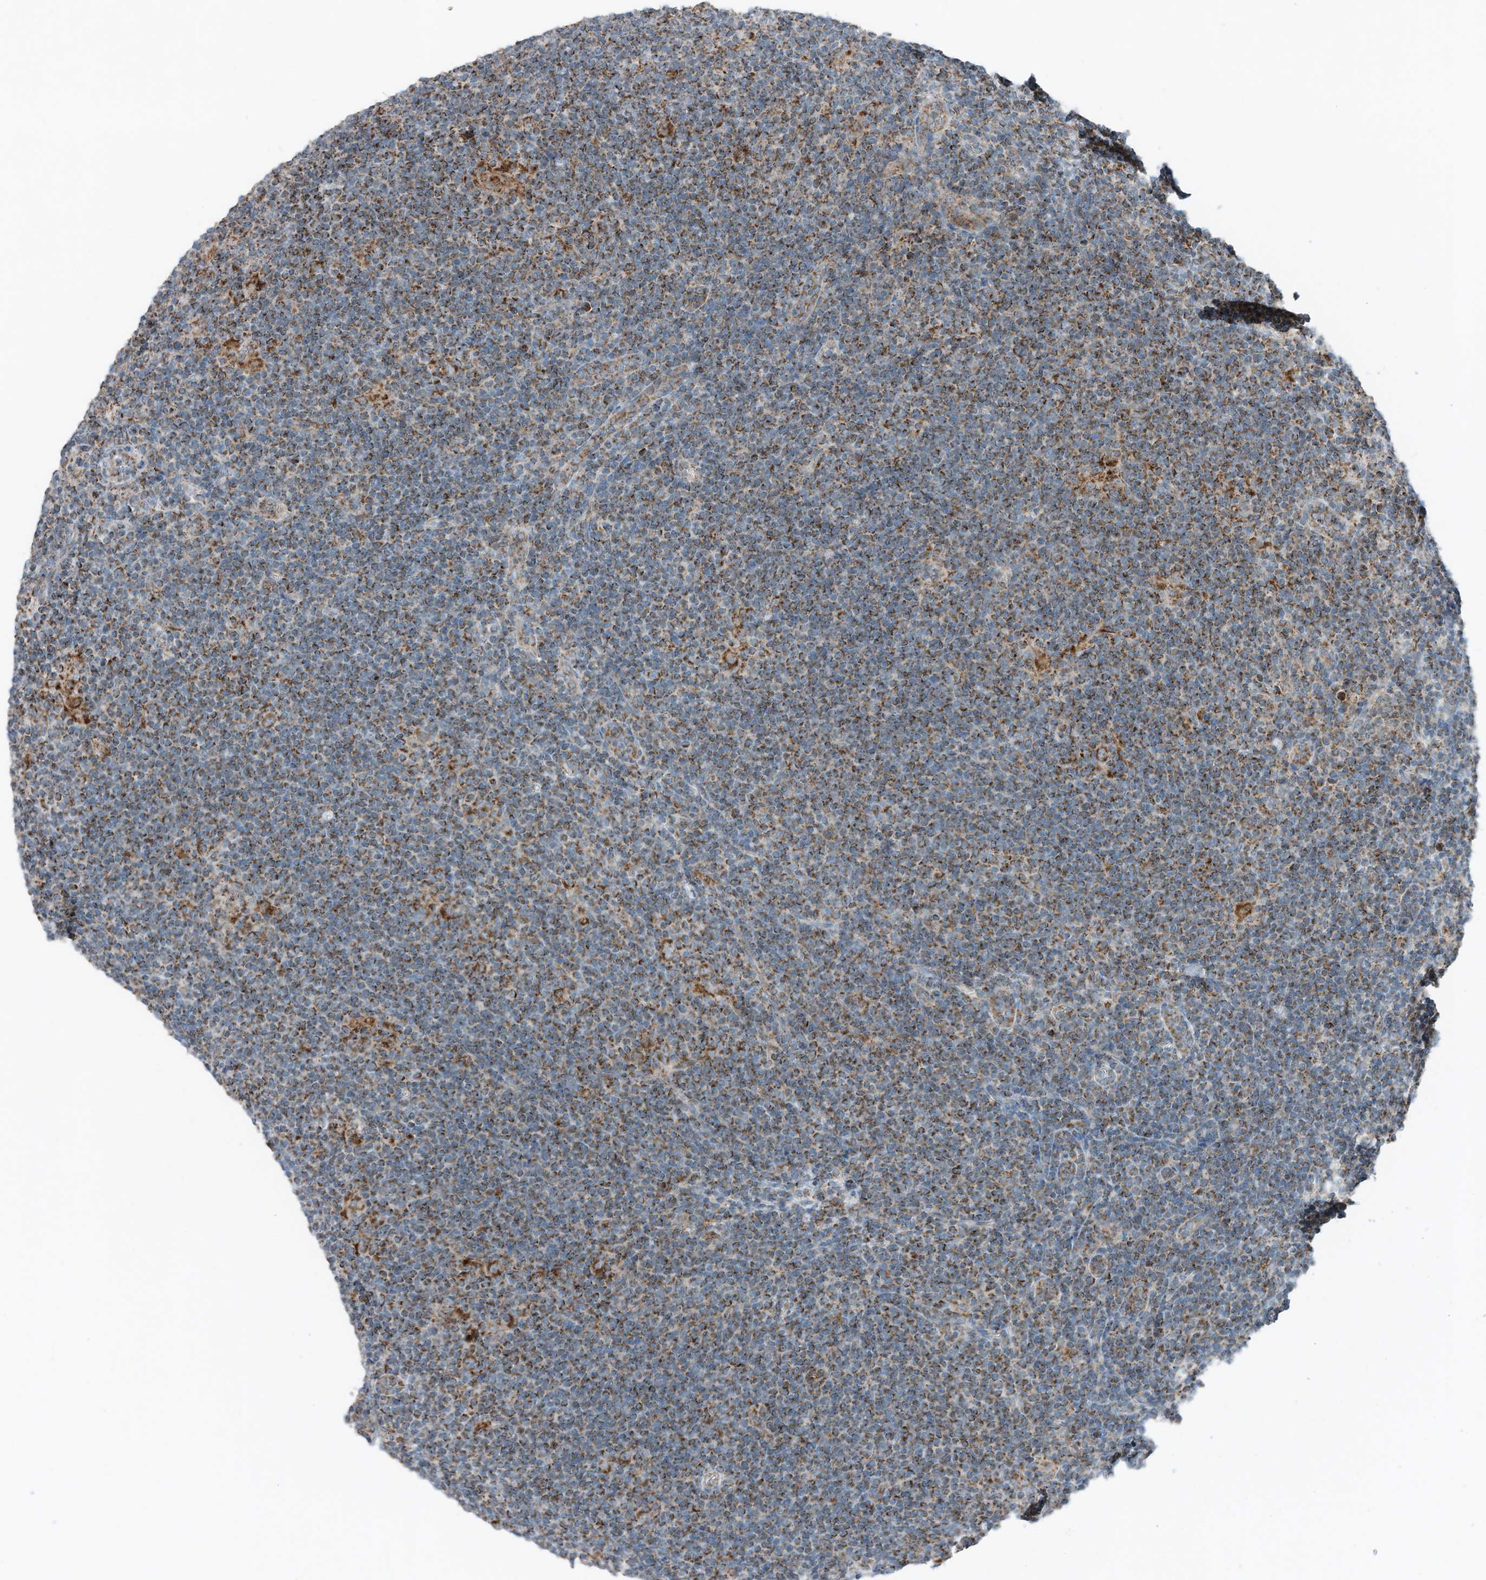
{"staining": {"intensity": "strong", "quantity": ">75%", "location": "cytoplasmic/membranous"}, "tissue": "lymphoma", "cell_type": "Tumor cells", "image_type": "cancer", "snomed": [{"axis": "morphology", "description": "Hodgkin's disease, NOS"}, {"axis": "topography", "description": "Lymph node"}], "caption": "Tumor cells reveal high levels of strong cytoplasmic/membranous staining in about >75% of cells in human Hodgkin's disease.", "gene": "RMND1", "patient": {"sex": "female", "age": 57}}